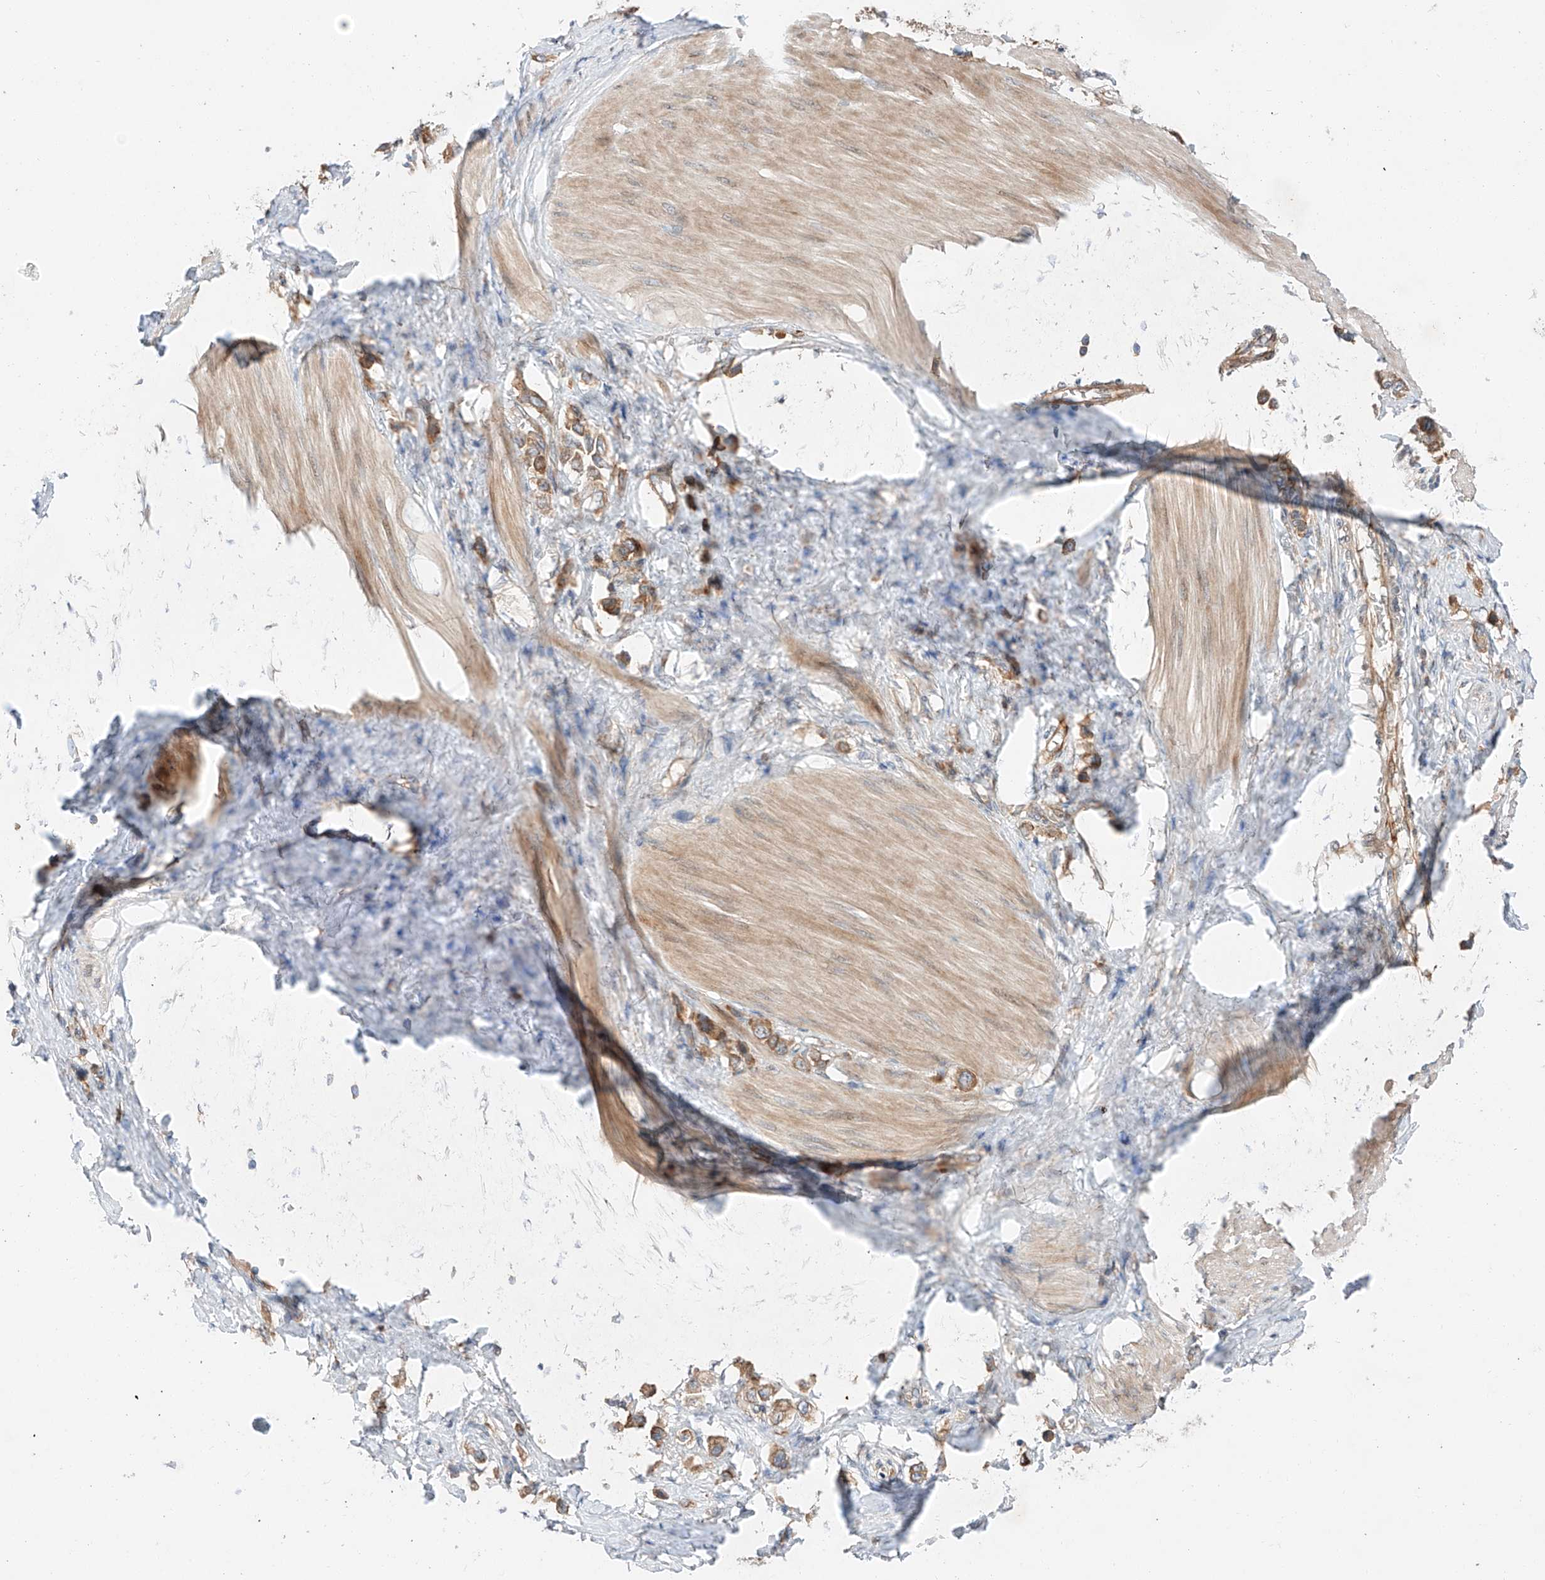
{"staining": {"intensity": "moderate", "quantity": ">75%", "location": "cytoplasmic/membranous"}, "tissue": "stomach cancer", "cell_type": "Tumor cells", "image_type": "cancer", "snomed": [{"axis": "morphology", "description": "Adenocarcinoma, NOS"}, {"axis": "topography", "description": "Stomach"}], "caption": "Stomach cancer (adenocarcinoma) tissue exhibits moderate cytoplasmic/membranous staining in about >75% of tumor cells, visualized by immunohistochemistry.", "gene": "RUSC1", "patient": {"sex": "female", "age": 65}}